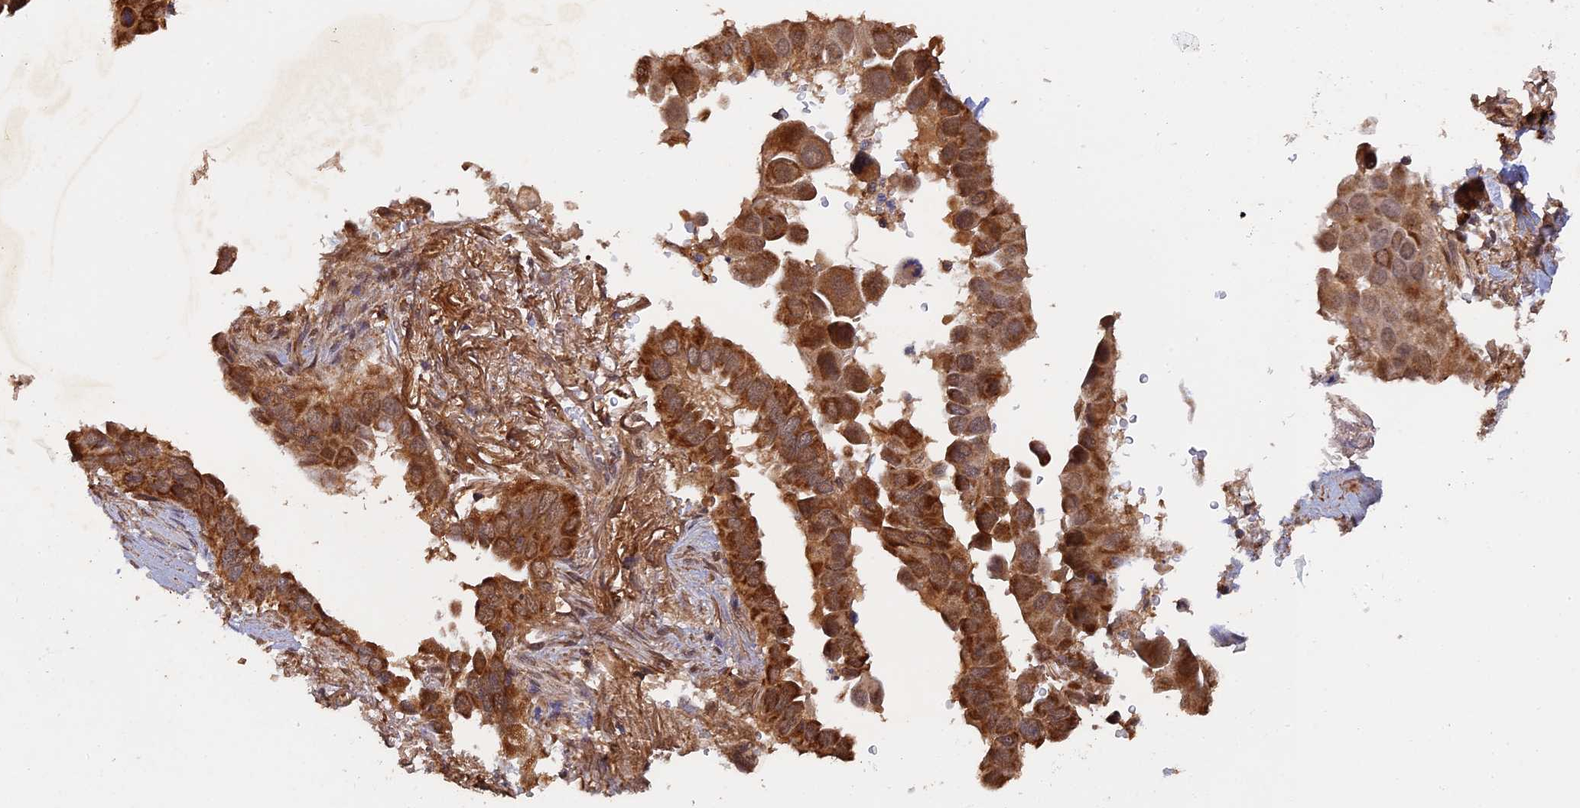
{"staining": {"intensity": "strong", "quantity": ">75%", "location": "cytoplasmic/membranous"}, "tissue": "lung cancer", "cell_type": "Tumor cells", "image_type": "cancer", "snomed": [{"axis": "morphology", "description": "Adenocarcinoma, NOS"}, {"axis": "topography", "description": "Lung"}], "caption": "Human lung cancer stained with a brown dye shows strong cytoplasmic/membranous positive positivity in approximately >75% of tumor cells.", "gene": "SAC3D1", "patient": {"sex": "female", "age": 76}}